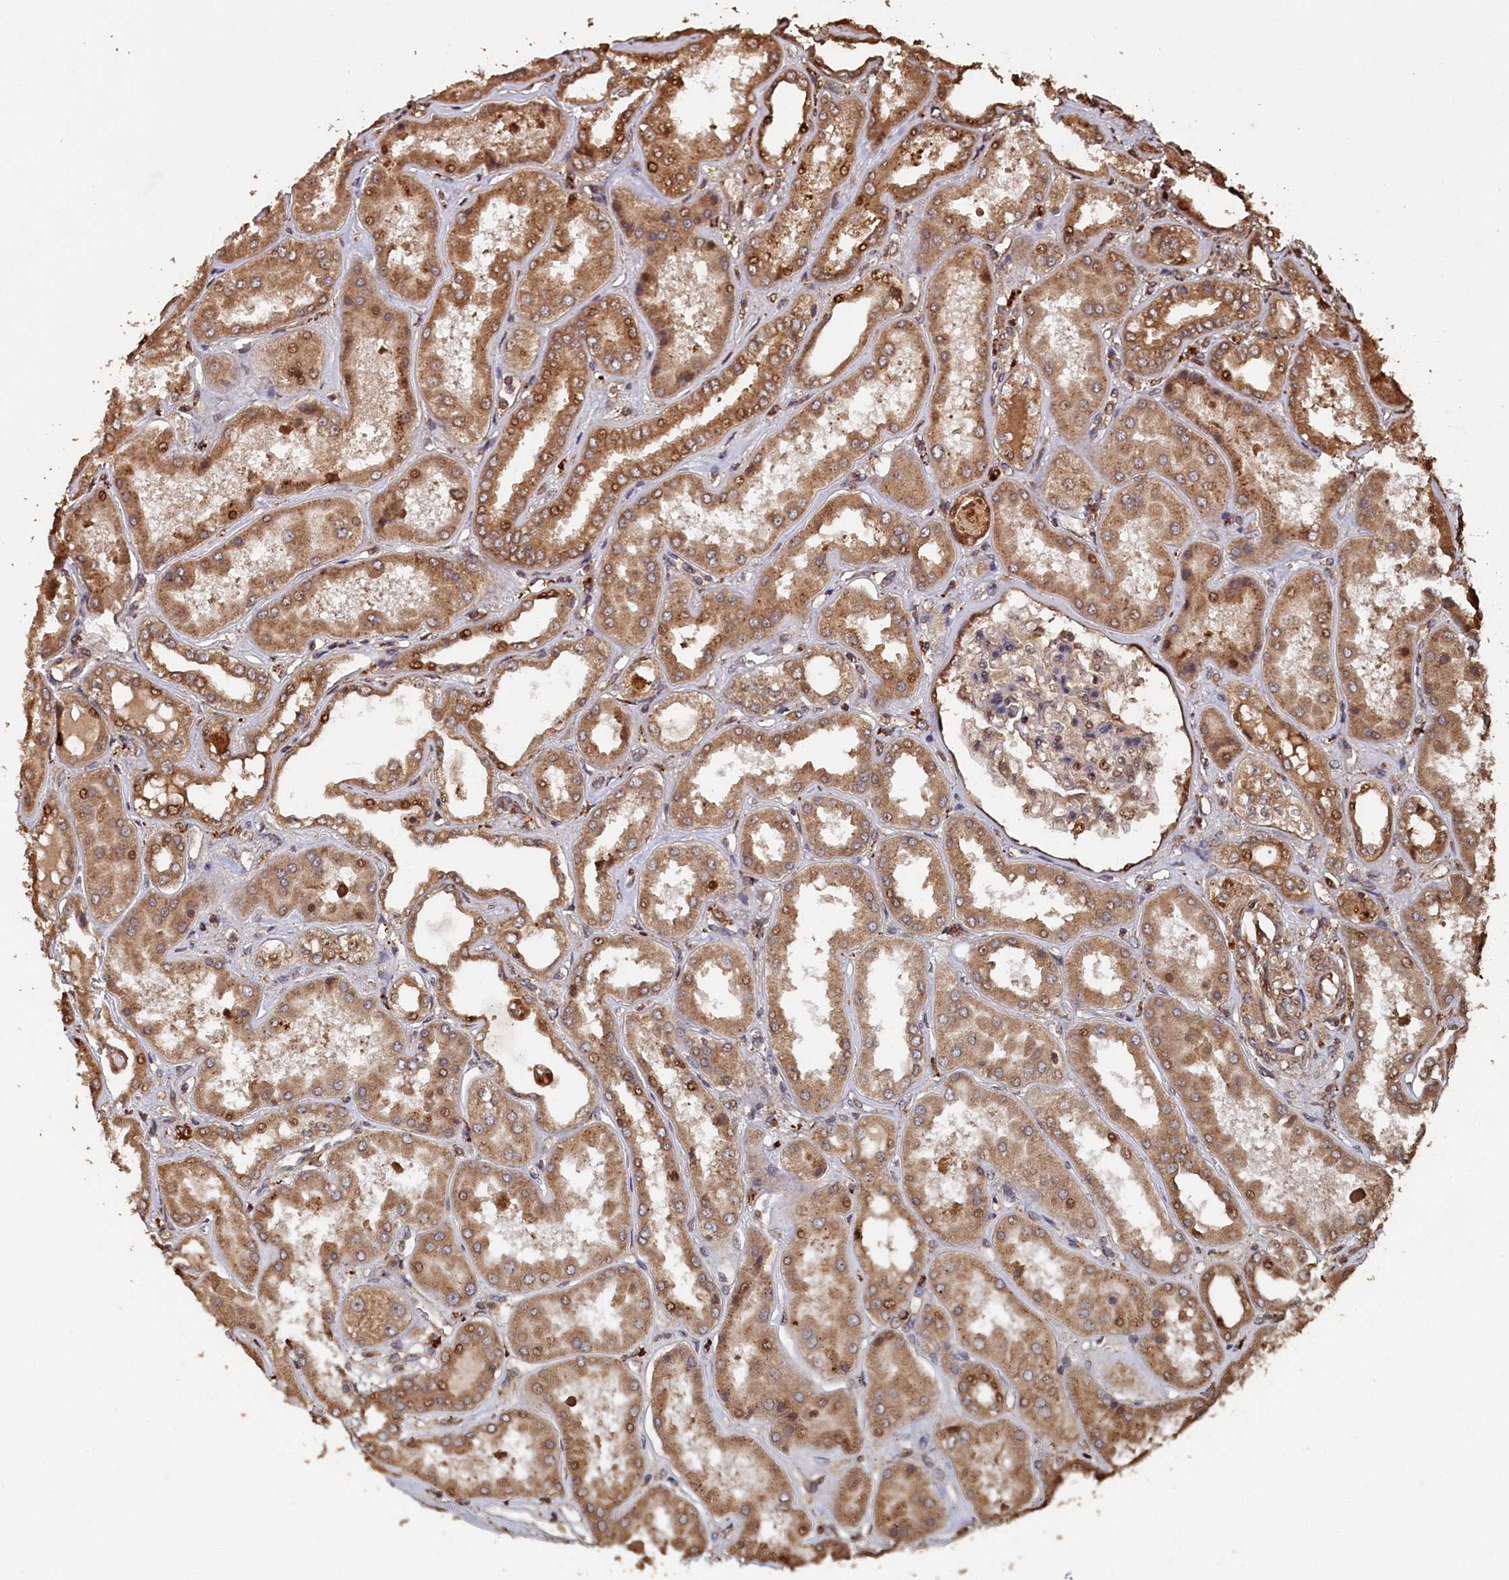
{"staining": {"intensity": "moderate", "quantity": "25%-75%", "location": "cytoplasmic/membranous"}, "tissue": "kidney", "cell_type": "Cells in glomeruli", "image_type": "normal", "snomed": [{"axis": "morphology", "description": "Normal tissue, NOS"}, {"axis": "topography", "description": "Kidney"}], "caption": "DAB immunohistochemical staining of benign kidney exhibits moderate cytoplasmic/membranous protein staining in approximately 25%-75% of cells in glomeruli.", "gene": "PIGN", "patient": {"sex": "female", "age": 56}}